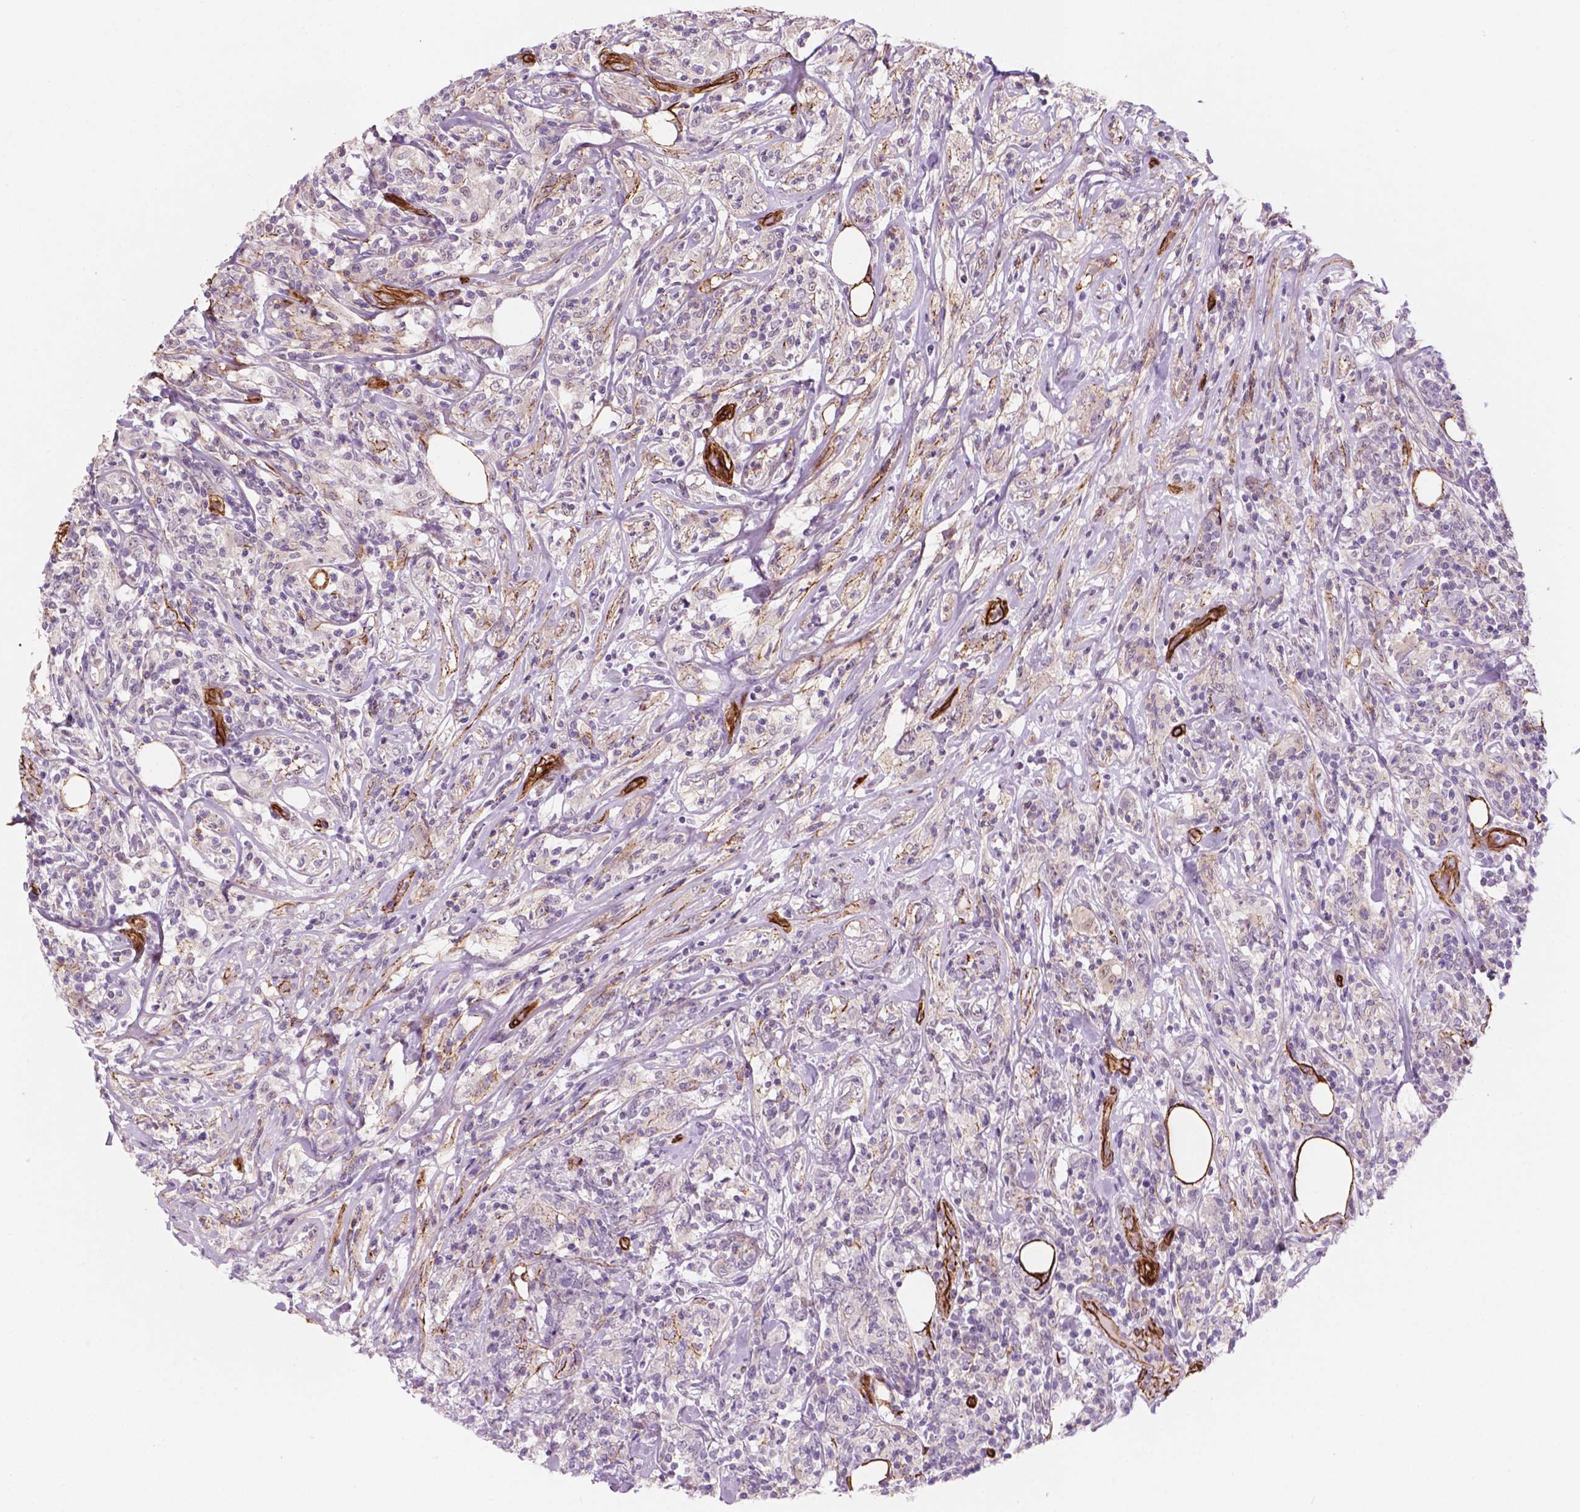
{"staining": {"intensity": "negative", "quantity": "none", "location": "none"}, "tissue": "lymphoma", "cell_type": "Tumor cells", "image_type": "cancer", "snomed": [{"axis": "morphology", "description": "Malignant lymphoma, non-Hodgkin's type, High grade"}, {"axis": "topography", "description": "Lymph node"}], "caption": "This is a micrograph of immunohistochemistry staining of lymphoma, which shows no expression in tumor cells.", "gene": "EGFL8", "patient": {"sex": "female", "age": 84}}